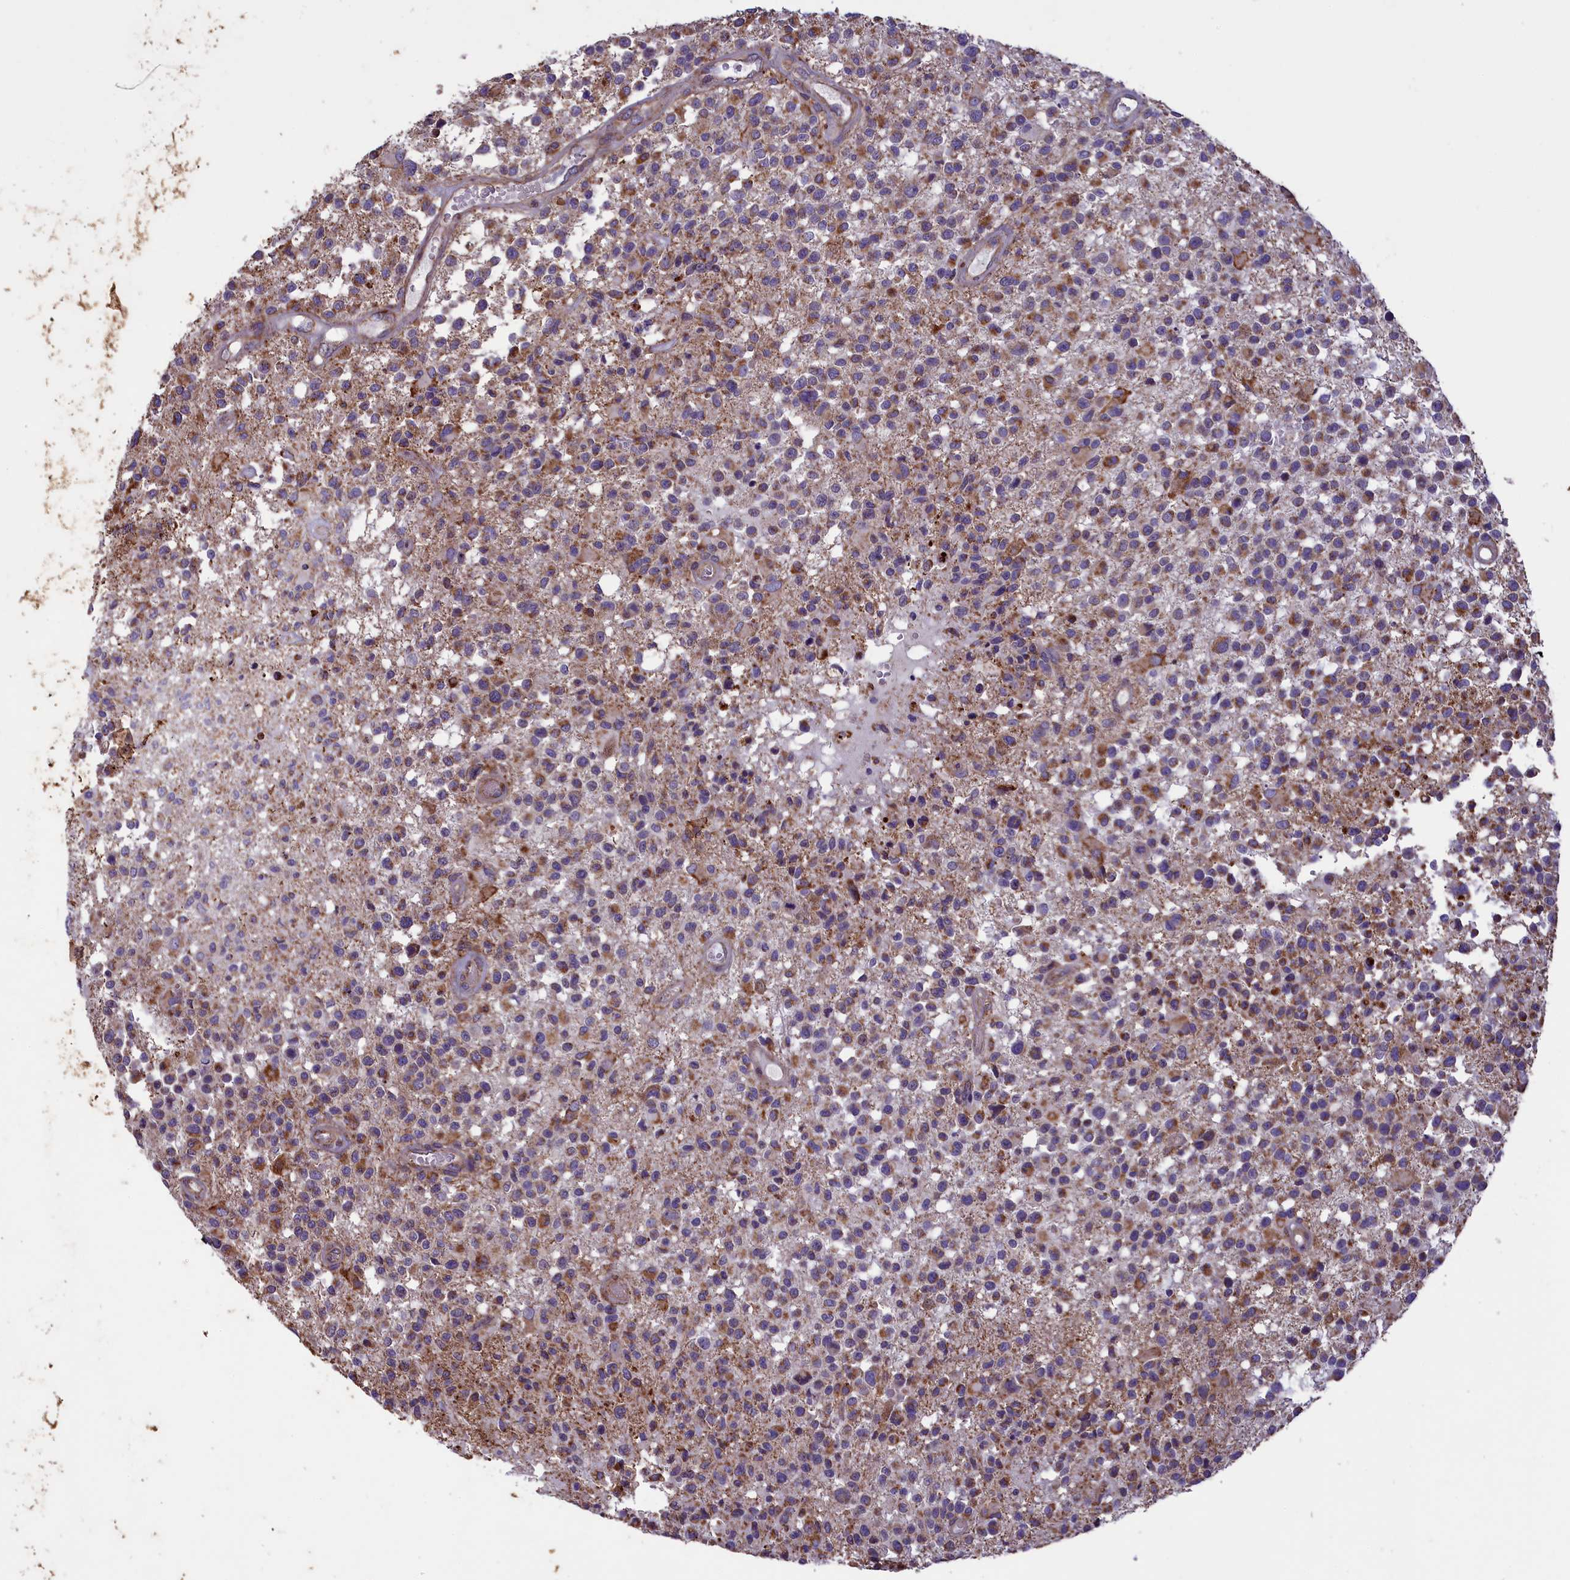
{"staining": {"intensity": "moderate", "quantity": ">75%", "location": "cytoplasmic/membranous"}, "tissue": "glioma", "cell_type": "Tumor cells", "image_type": "cancer", "snomed": [{"axis": "morphology", "description": "Glioma, malignant, High grade"}, {"axis": "morphology", "description": "Glioblastoma, NOS"}, {"axis": "topography", "description": "Brain"}], "caption": "A medium amount of moderate cytoplasmic/membranous staining is present in approximately >75% of tumor cells in malignant high-grade glioma tissue. The protein is stained brown, and the nuclei are stained in blue (DAB IHC with brightfield microscopy, high magnification).", "gene": "ACAD8", "patient": {"sex": "male", "age": 60}}